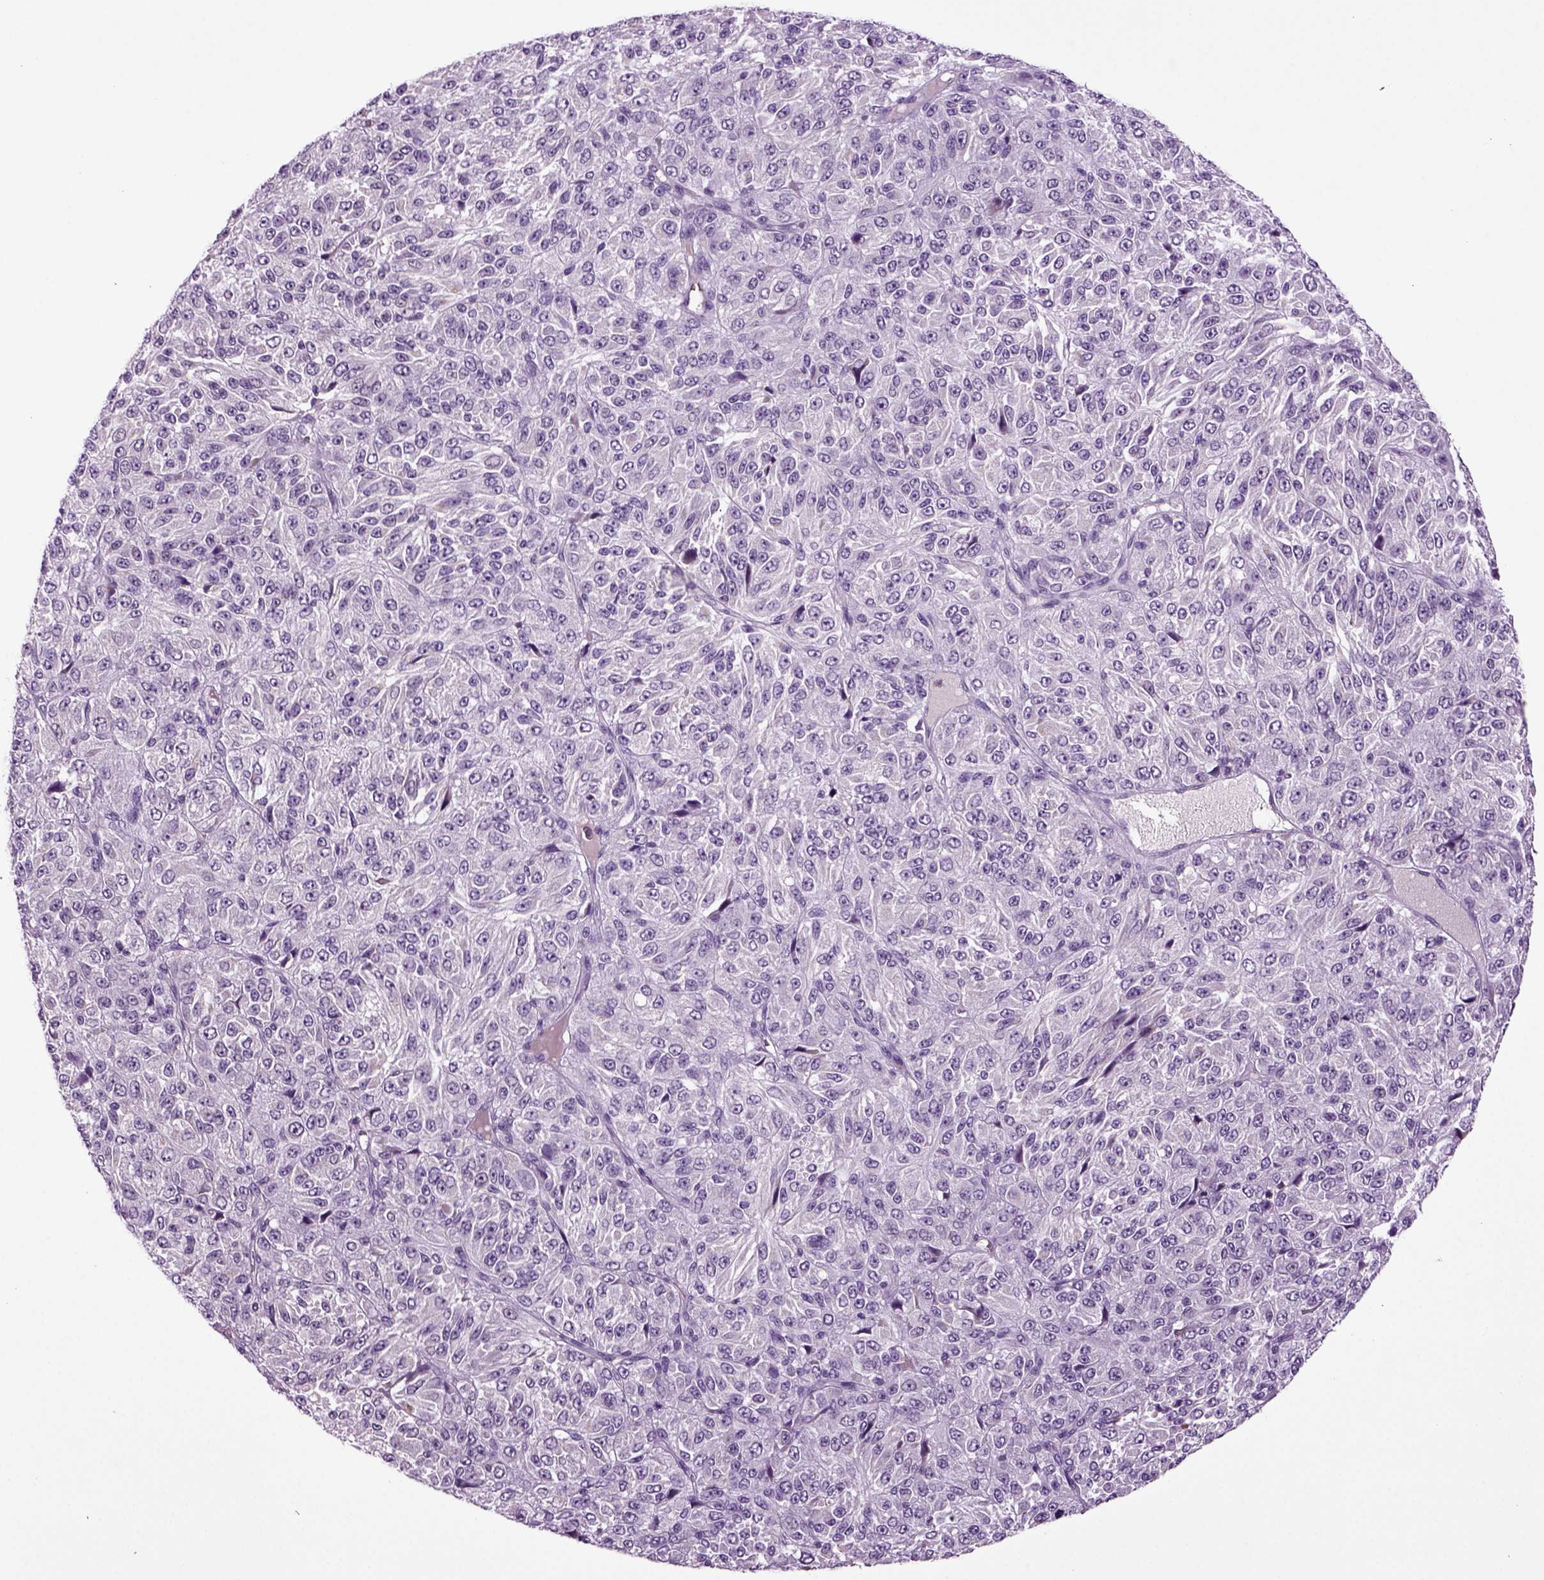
{"staining": {"intensity": "negative", "quantity": "none", "location": "none"}, "tissue": "melanoma", "cell_type": "Tumor cells", "image_type": "cancer", "snomed": [{"axis": "morphology", "description": "Malignant melanoma, Metastatic site"}, {"axis": "topography", "description": "Brain"}], "caption": "Immunohistochemistry (IHC) micrograph of neoplastic tissue: melanoma stained with DAB (3,3'-diaminobenzidine) reveals no significant protein positivity in tumor cells.", "gene": "FGF11", "patient": {"sex": "female", "age": 56}}